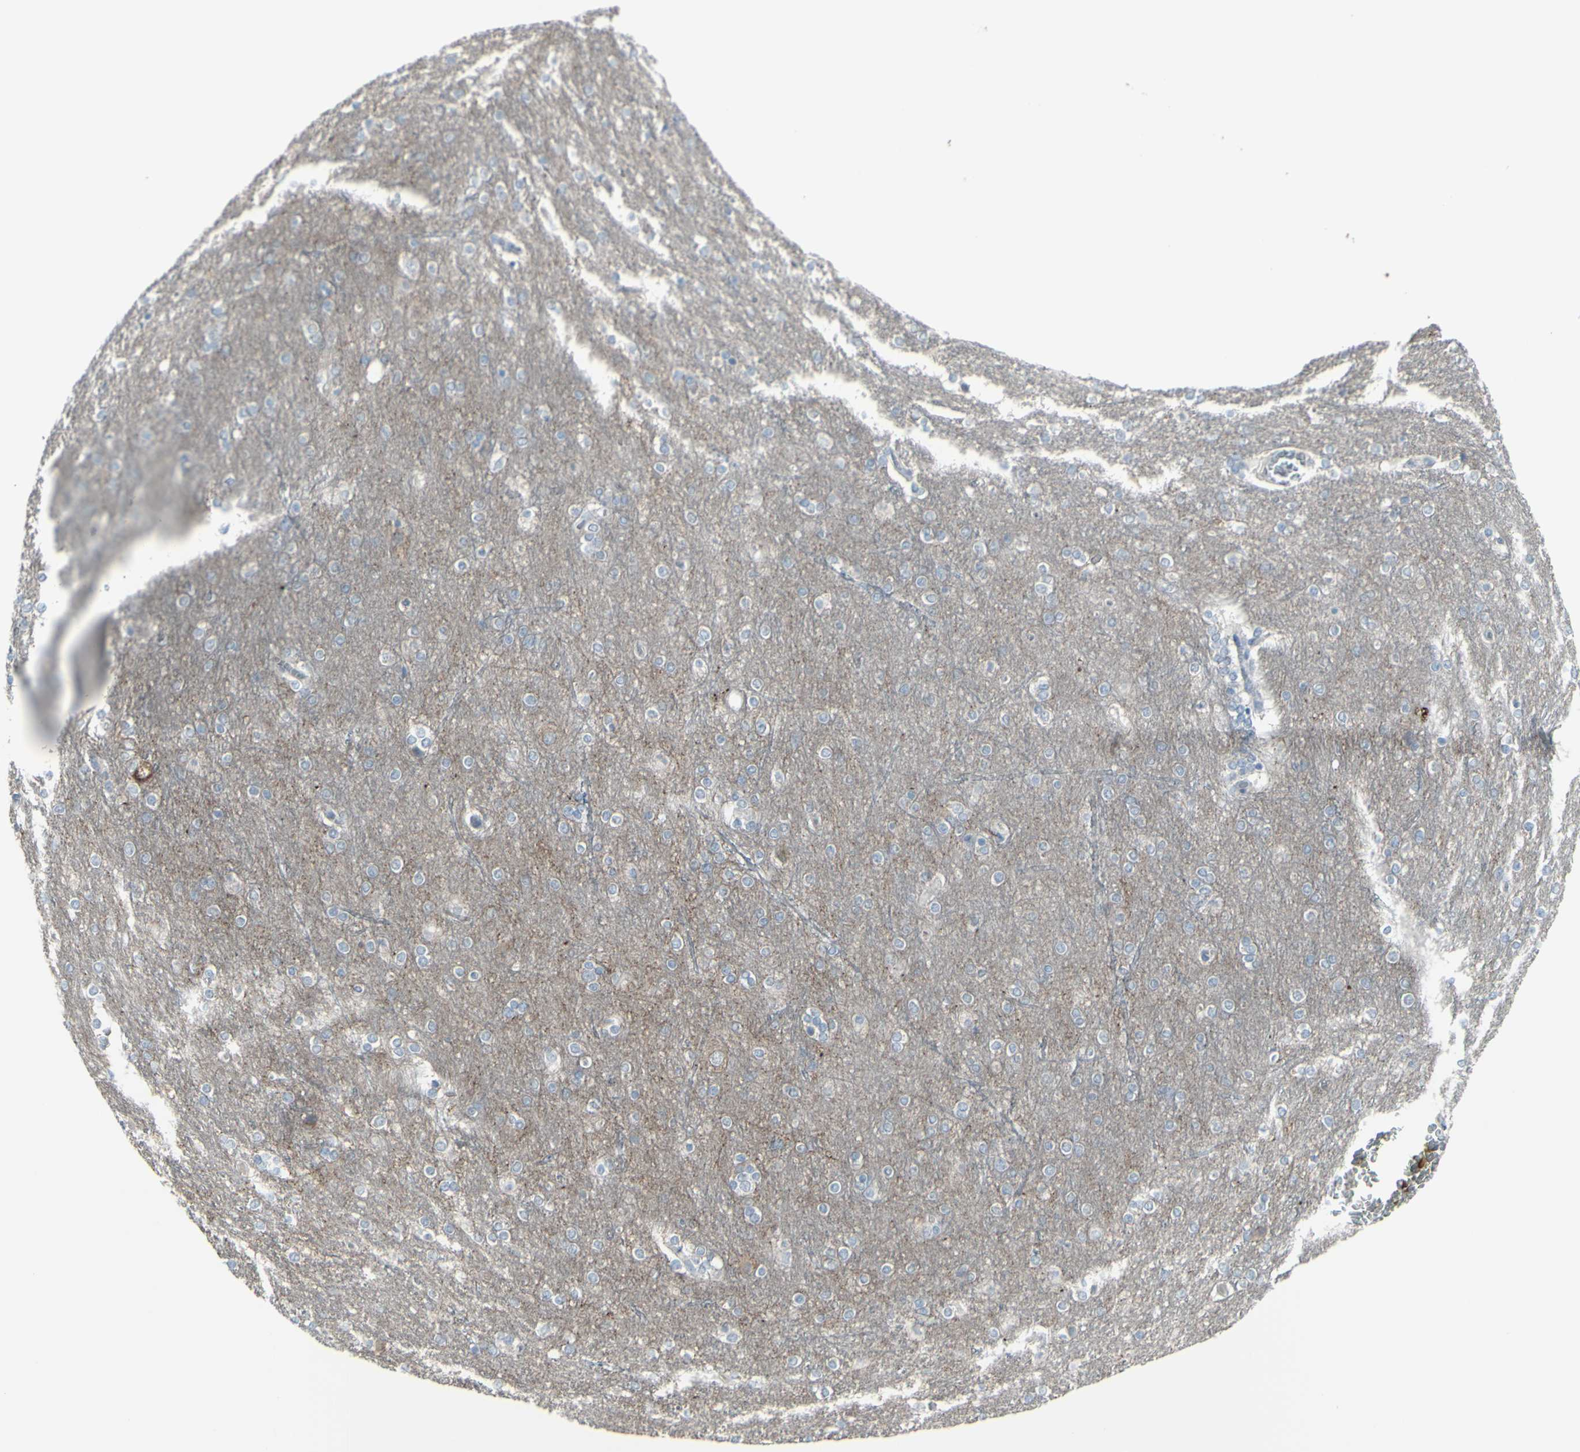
{"staining": {"intensity": "negative", "quantity": "none", "location": "none"}, "tissue": "cerebral cortex", "cell_type": "Endothelial cells", "image_type": "normal", "snomed": [{"axis": "morphology", "description": "Normal tissue, NOS"}, {"axis": "topography", "description": "Cerebral cortex"}], "caption": "Histopathology image shows no protein expression in endothelial cells of unremarkable cerebral cortex. Nuclei are stained in blue.", "gene": "RAB3A", "patient": {"sex": "female", "age": 54}}